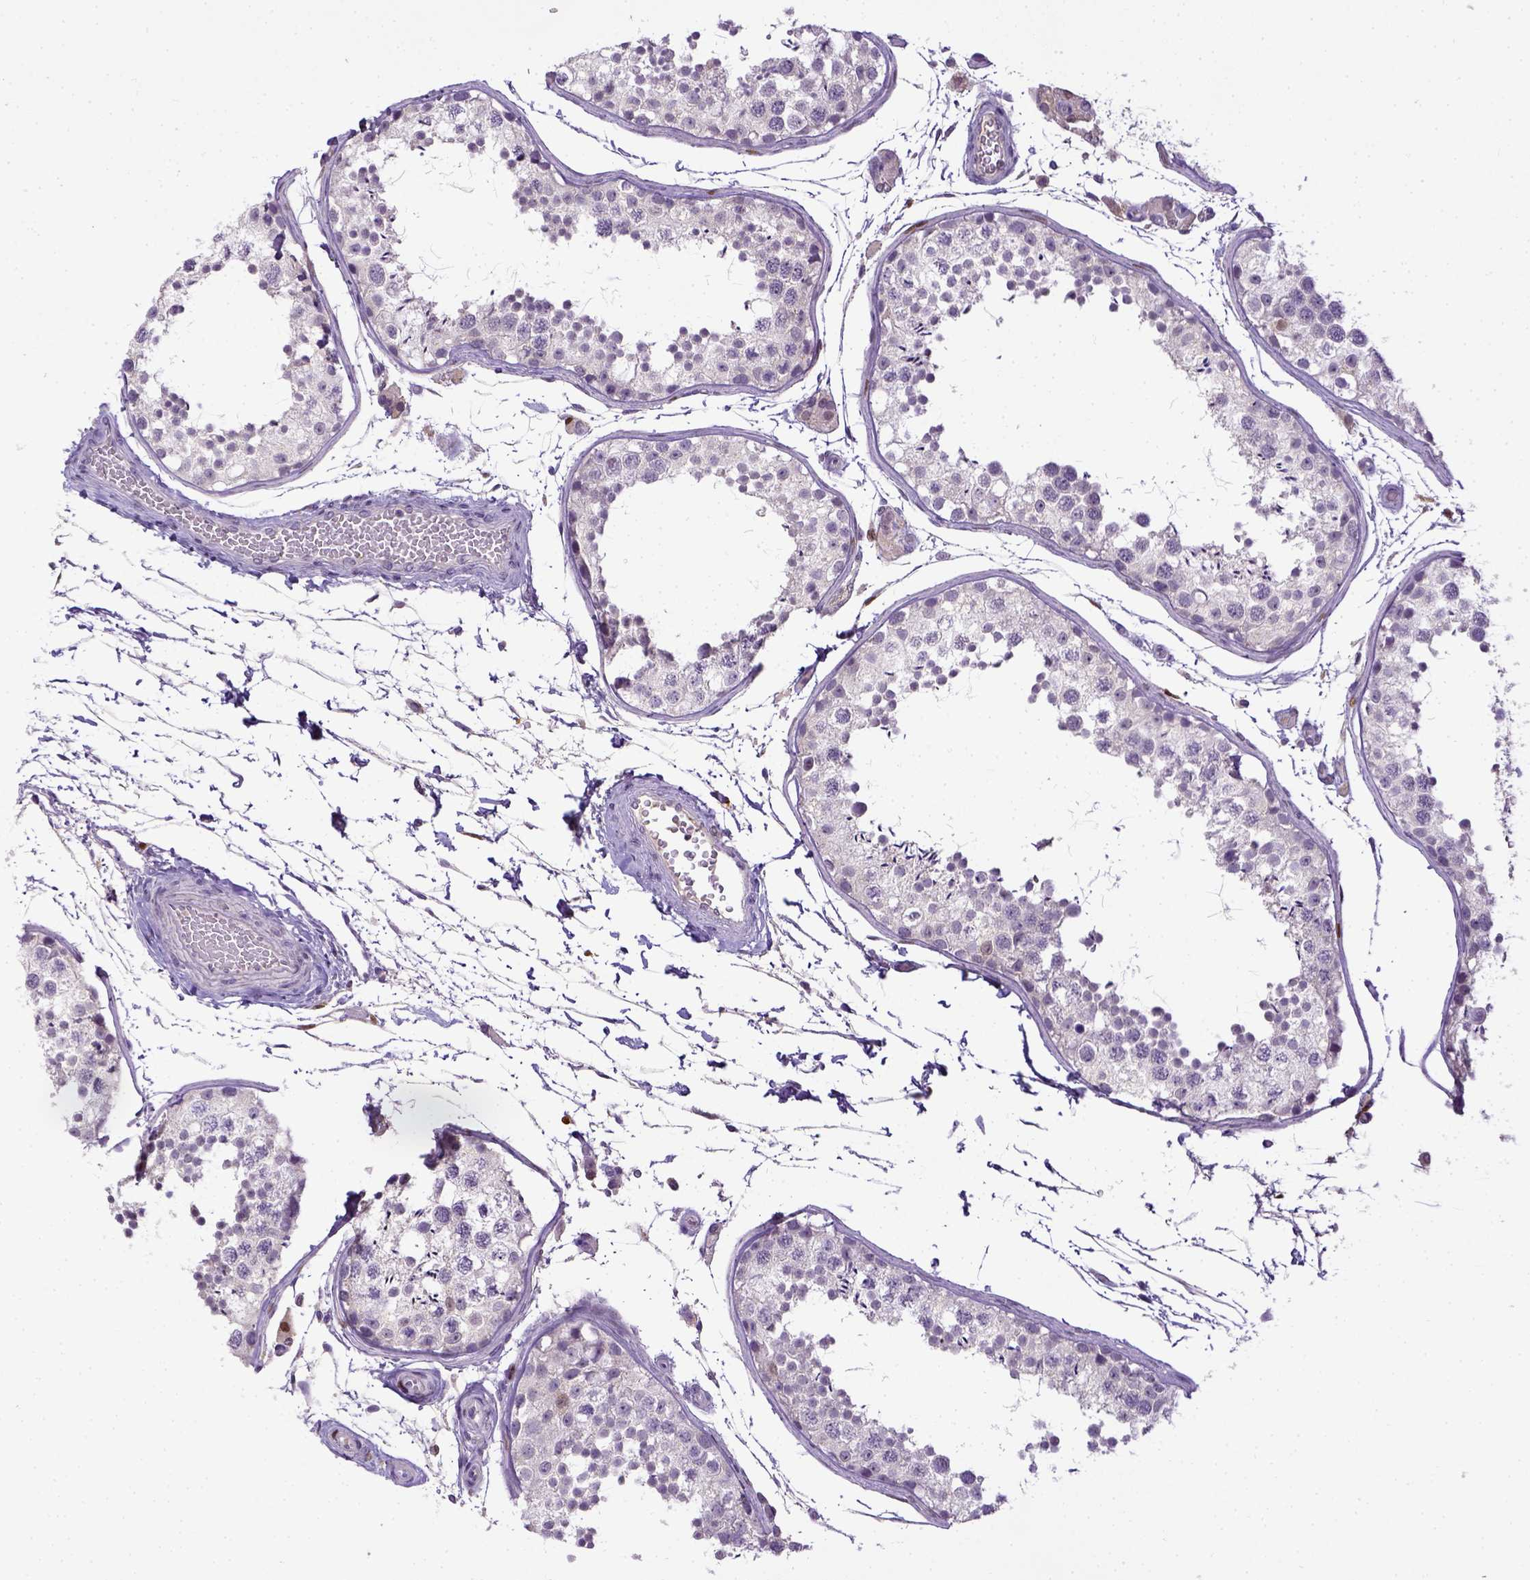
{"staining": {"intensity": "negative", "quantity": "none", "location": "none"}, "tissue": "testis", "cell_type": "Cells in seminiferous ducts", "image_type": "normal", "snomed": [{"axis": "morphology", "description": "Normal tissue, NOS"}, {"axis": "topography", "description": "Testis"}], "caption": "Immunohistochemistry micrograph of normal testis stained for a protein (brown), which demonstrates no positivity in cells in seminiferous ducts.", "gene": "CDKN1A", "patient": {"sex": "male", "age": 29}}